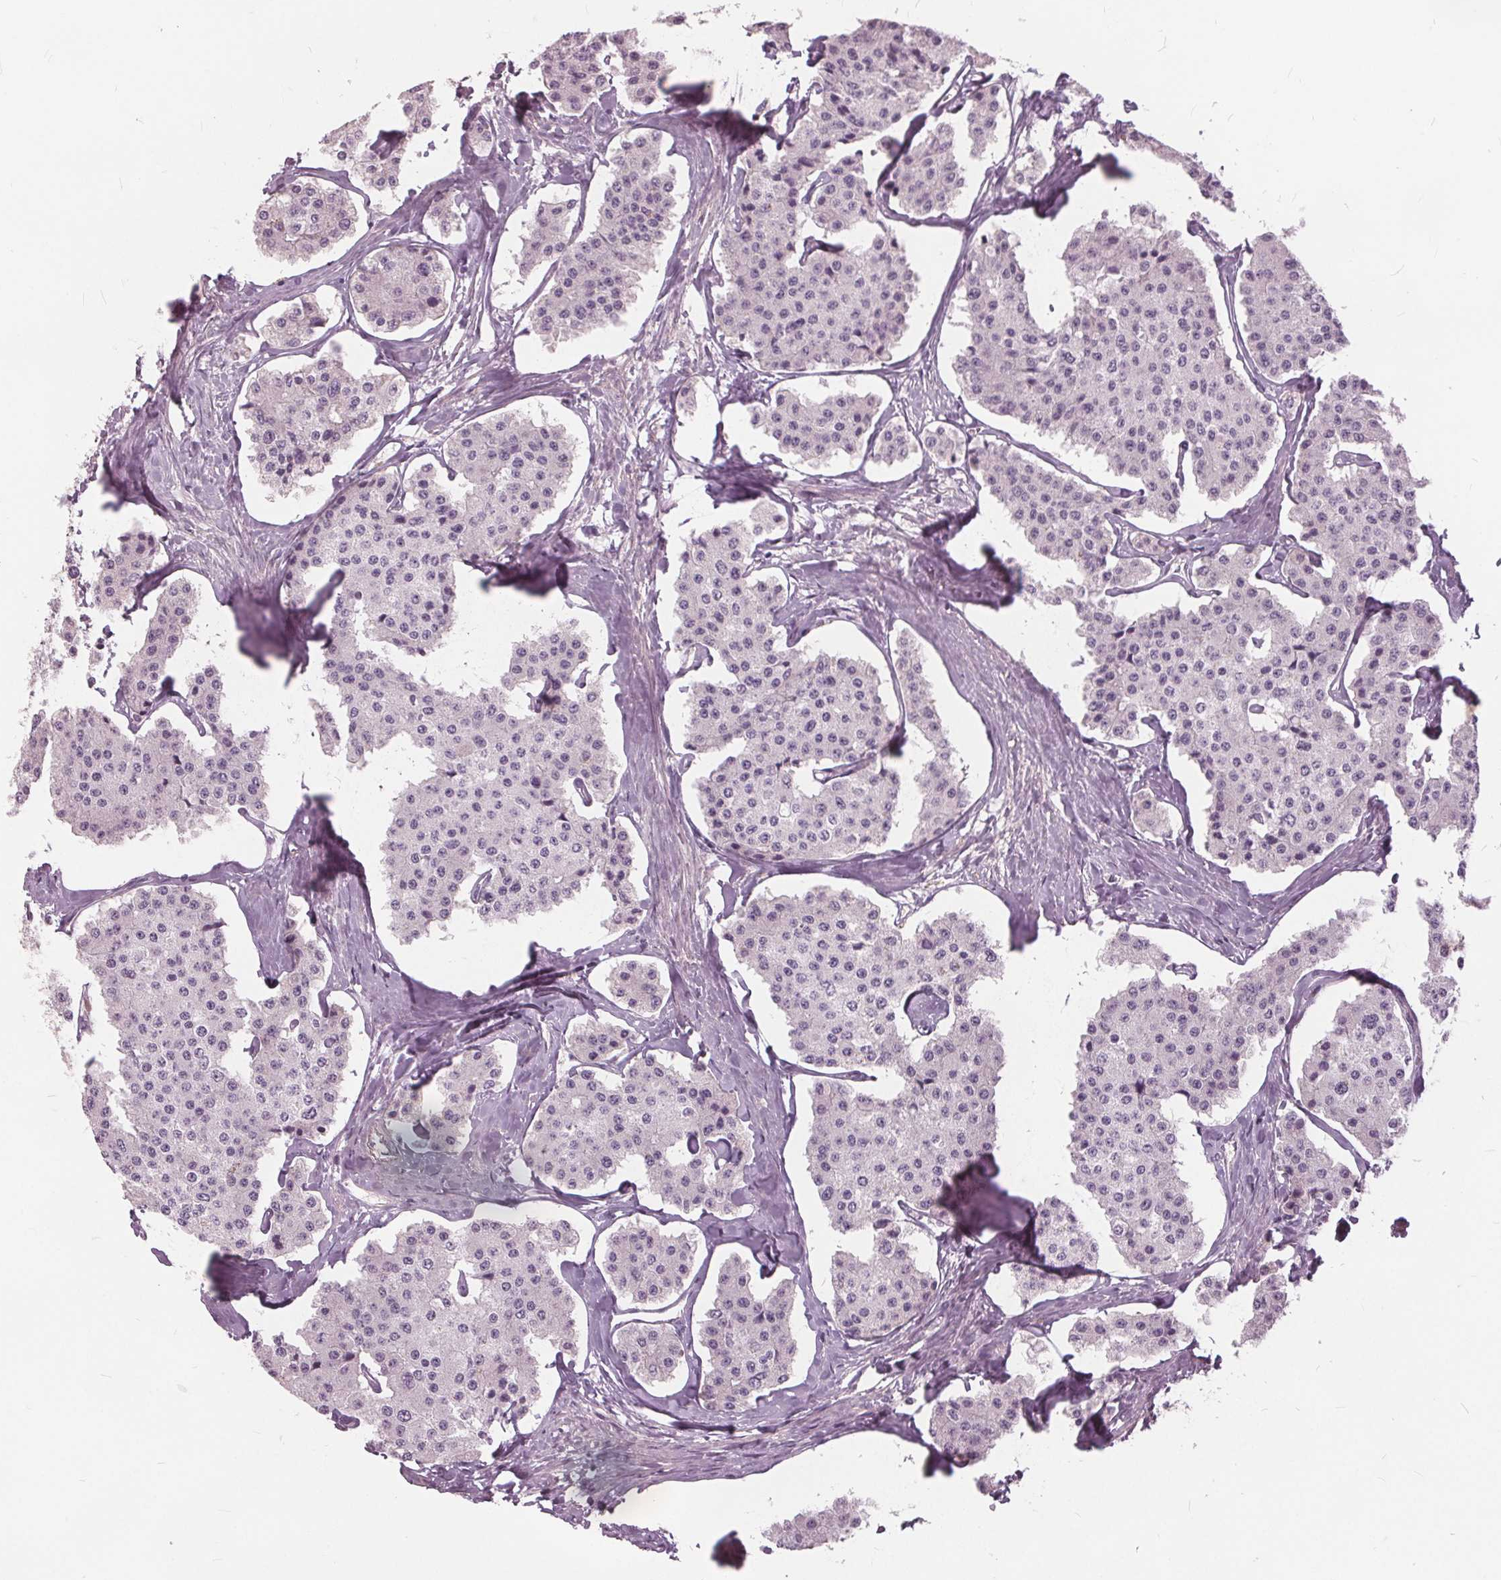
{"staining": {"intensity": "negative", "quantity": "none", "location": "none"}, "tissue": "carcinoid", "cell_type": "Tumor cells", "image_type": "cancer", "snomed": [{"axis": "morphology", "description": "Carcinoid, malignant, NOS"}, {"axis": "topography", "description": "Small intestine"}], "caption": "Immunohistochemistry of human carcinoid displays no positivity in tumor cells.", "gene": "KLK13", "patient": {"sex": "female", "age": 65}}